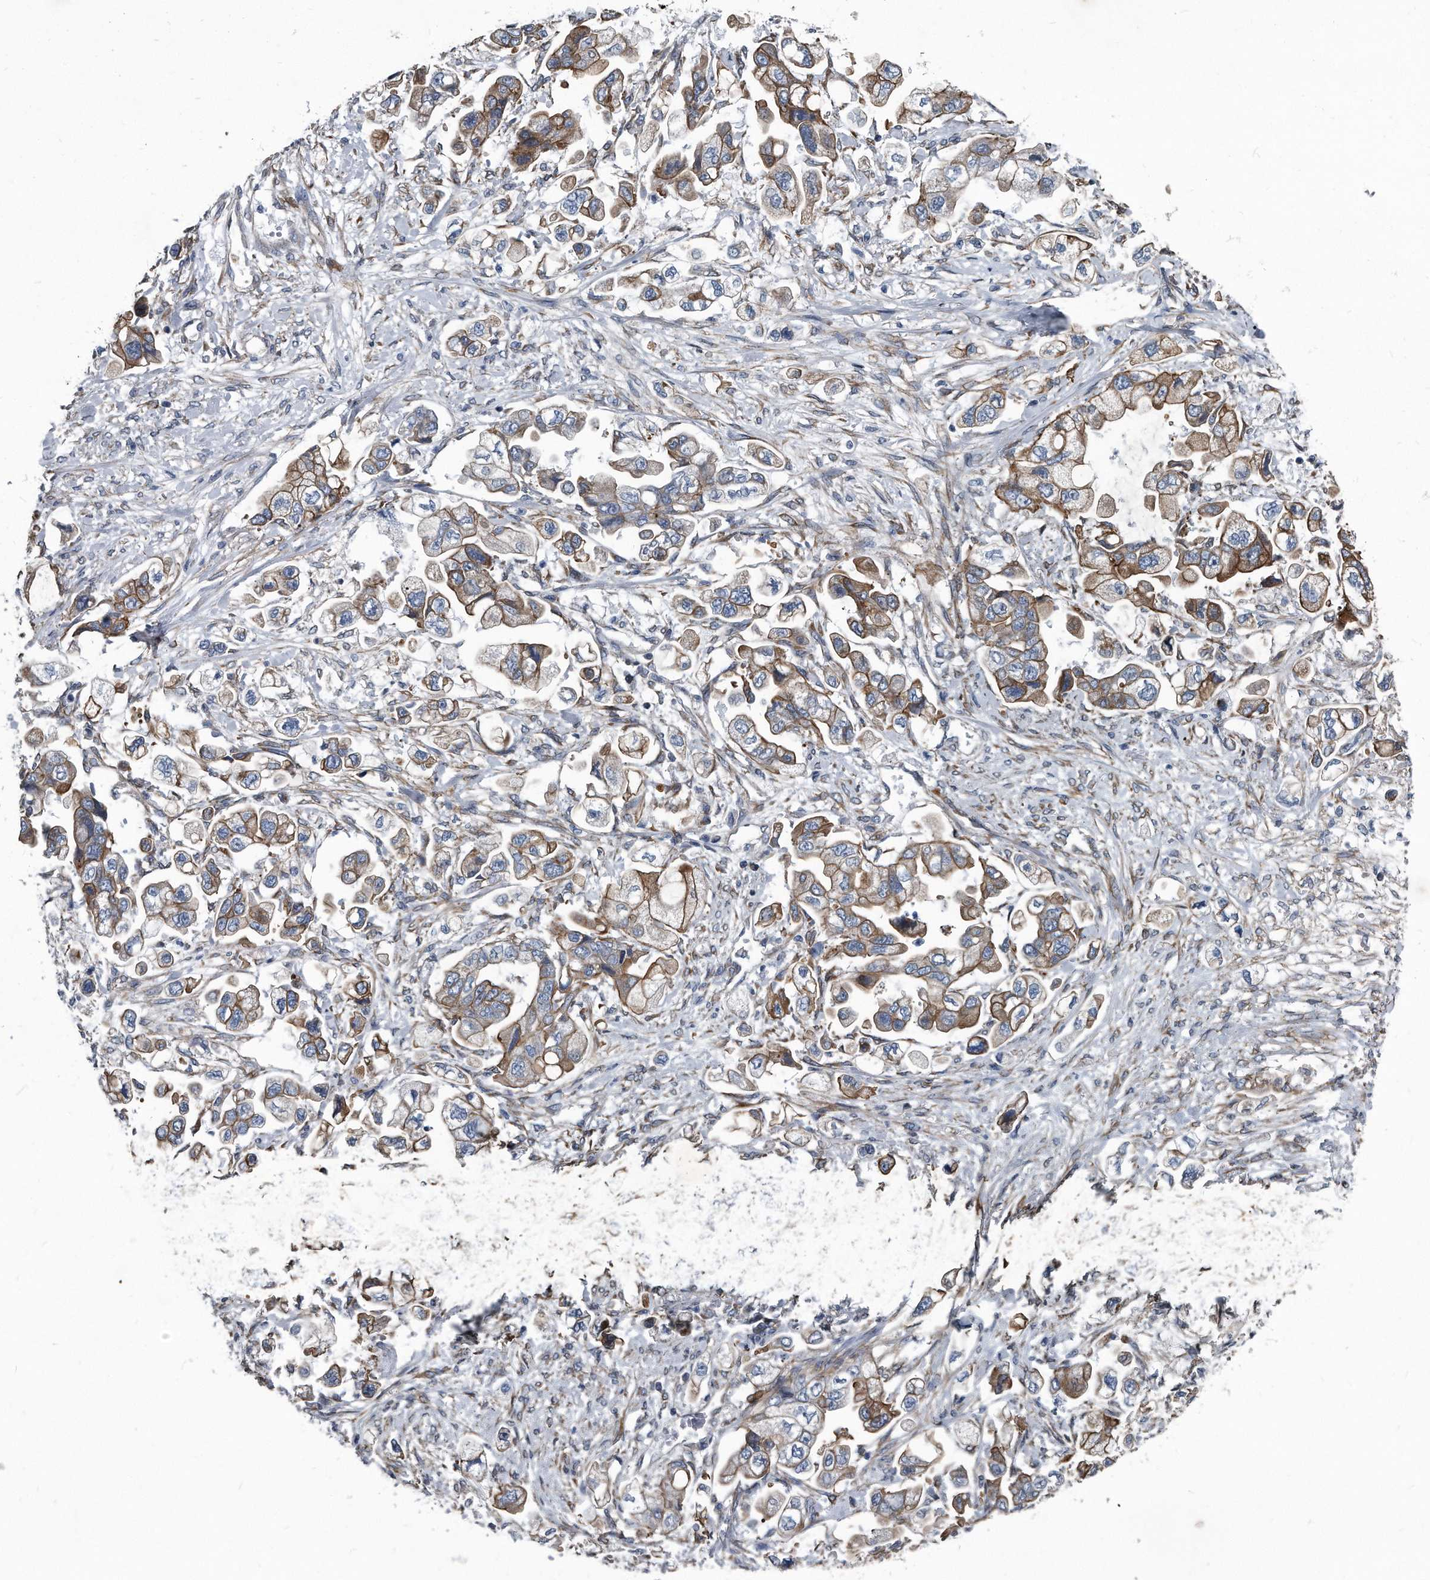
{"staining": {"intensity": "moderate", "quantity": ">75%", "location": "cytoplasmic/membranous"}, "tissue": "stomach cancer", "cell_type": "Tumor cells", "image_type": "cancer", "snomed": [{"axis": "morphology", "description": "Adenocarcinoma, NOS"}, {"axis": "topography", "description": "Stomach"}], "caption": "Protein staining displays moderate cytoplasmic/membranous positivity in approximately >75% of tumor cells in adenocarcinoma (stomach). (Stains: DAB in brown, nuclei in blue, Microscopy: brightfield microscopy at high magnification).", "gene": "PLEC", "patient": {"sex": "male", "age": 62}}